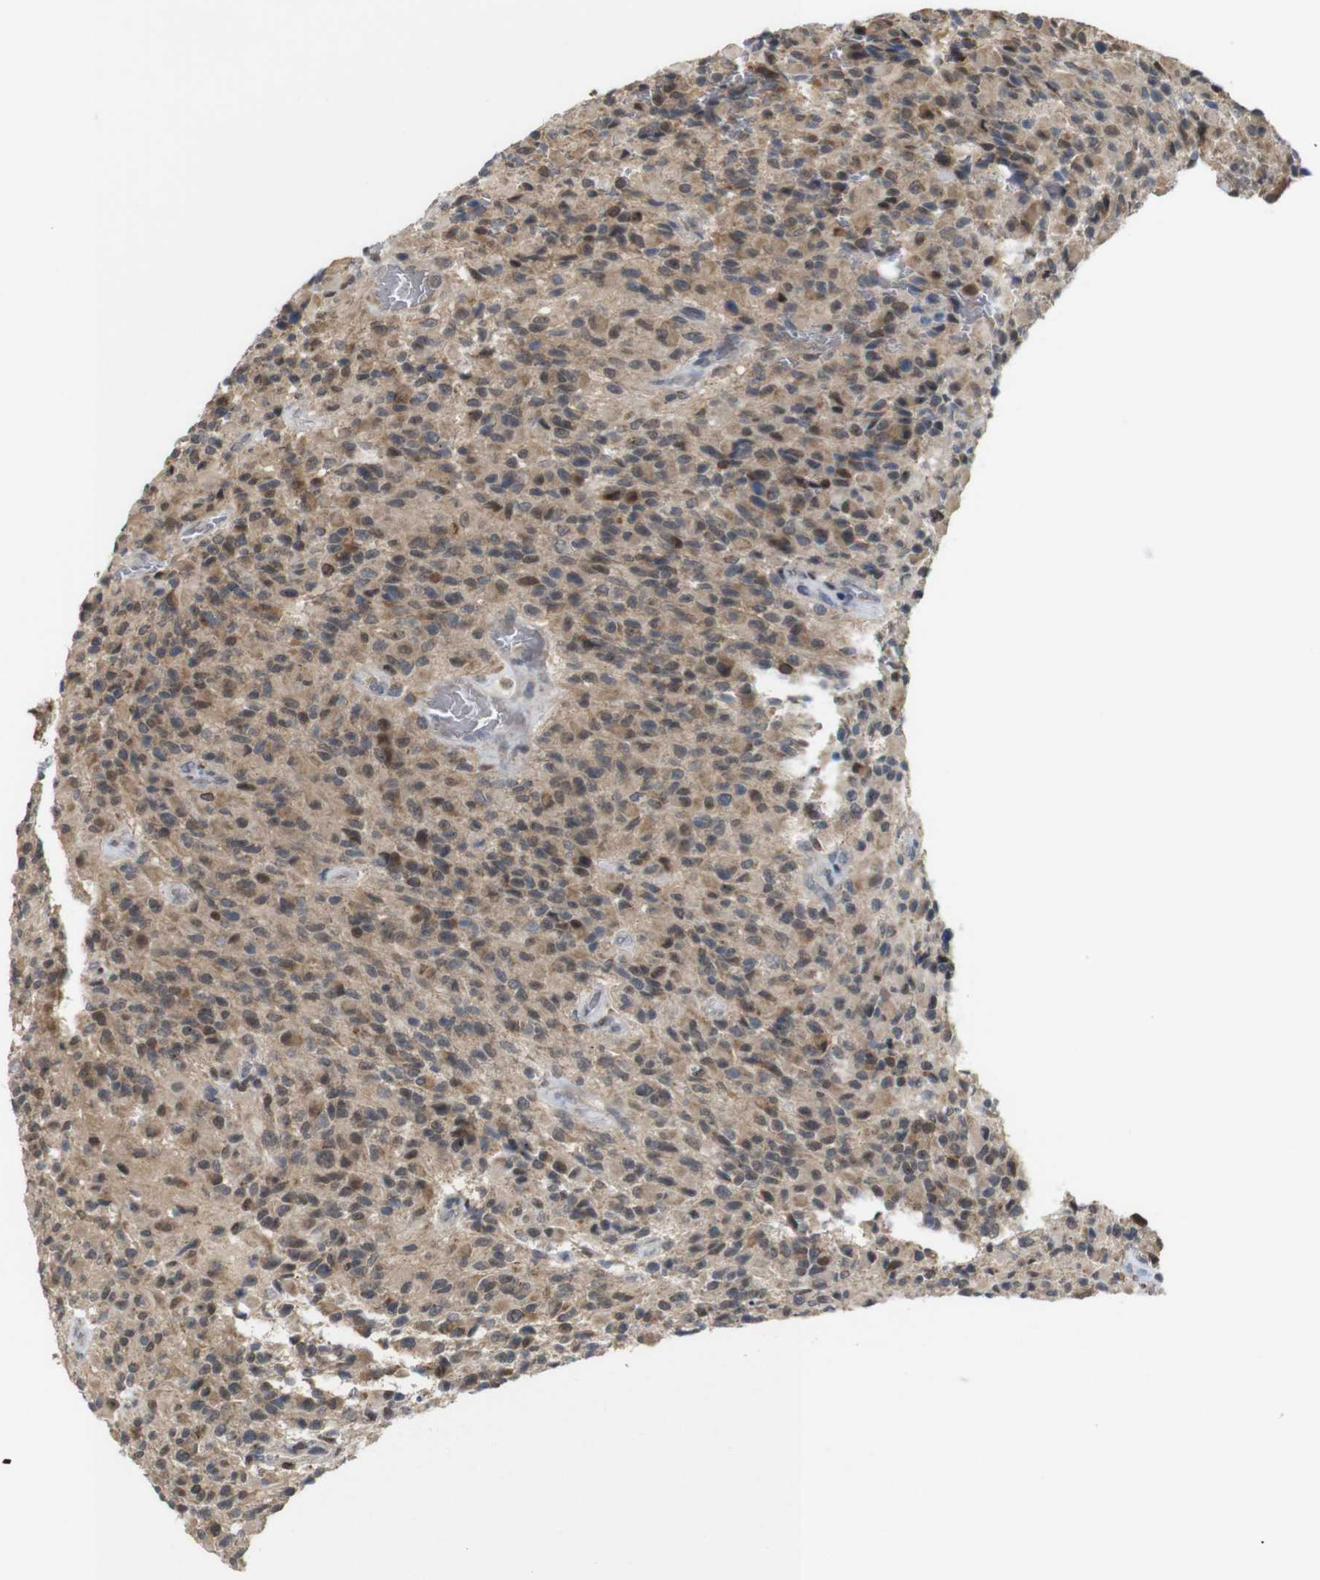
{"staining": {"intensity": "moderate", "quantity": ">75%", "location": "cytoplasmic/membranous,nuclear"}, "tissue": "glioma", "cell_type": "Tumor cells", "image_type": "cancer", "snomed": [{"axis": "morphology", "description": "Glioma, malignant, High grade"}, {"axis": "topography", "description": "Brain"}], "caption": "Immunohistochemical staining of malignant glioma (high-grade) shows moderate cytoplasmic/membranous and nuclear protein staining in about >75% of tumor cells.", "gene": "PNMA8A", "patient": {"sex": "male", "age": 71}}